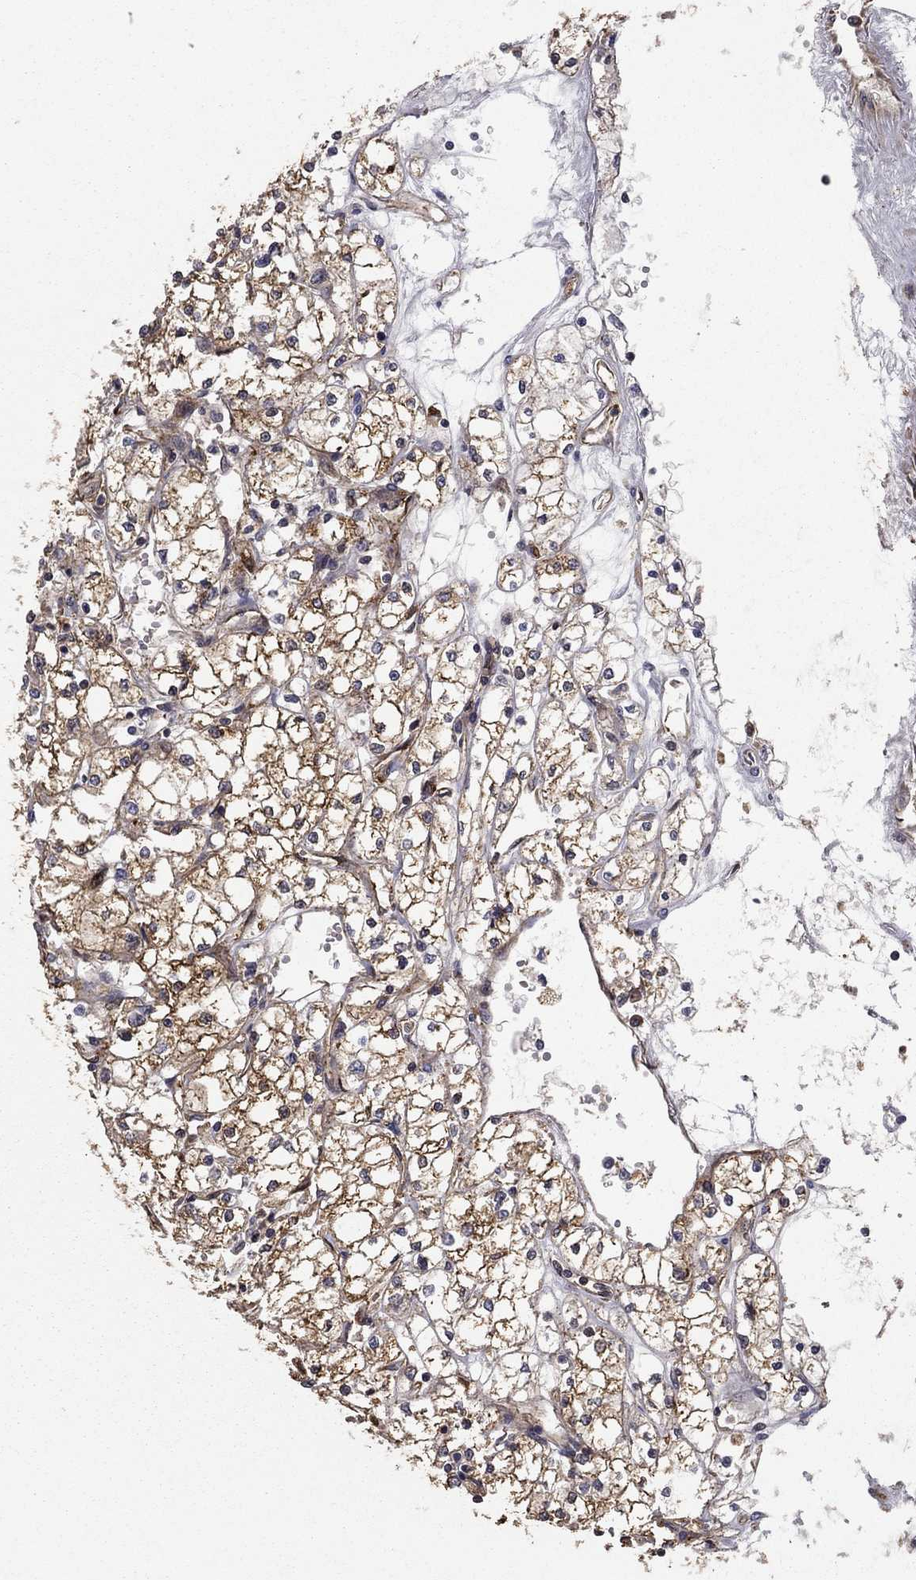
{"staining": {"intensity": "moderate", "quantity": ">75%", "location": "cytoplasmic/membranous"}, "tissue": "renal cancer", "cell_type": "Tumor cells", "image_type": "cancer", "snomed": [{"axis": "morphology", "description": "Adenocarcinoma, NOS"}, {"axis": "topography", "description": "Kidney"}], "caption": "Tumor cells demonstrate medium levels of moderate cytoplasmic/membranous positivity in about >75% of cells in renal adenocarcinoma. Immunohistochemistry stains the protein in brown and the nuclei are stained blue.", "gene": "BABAM2", "patient": {"sex": "male", "age": 67}}